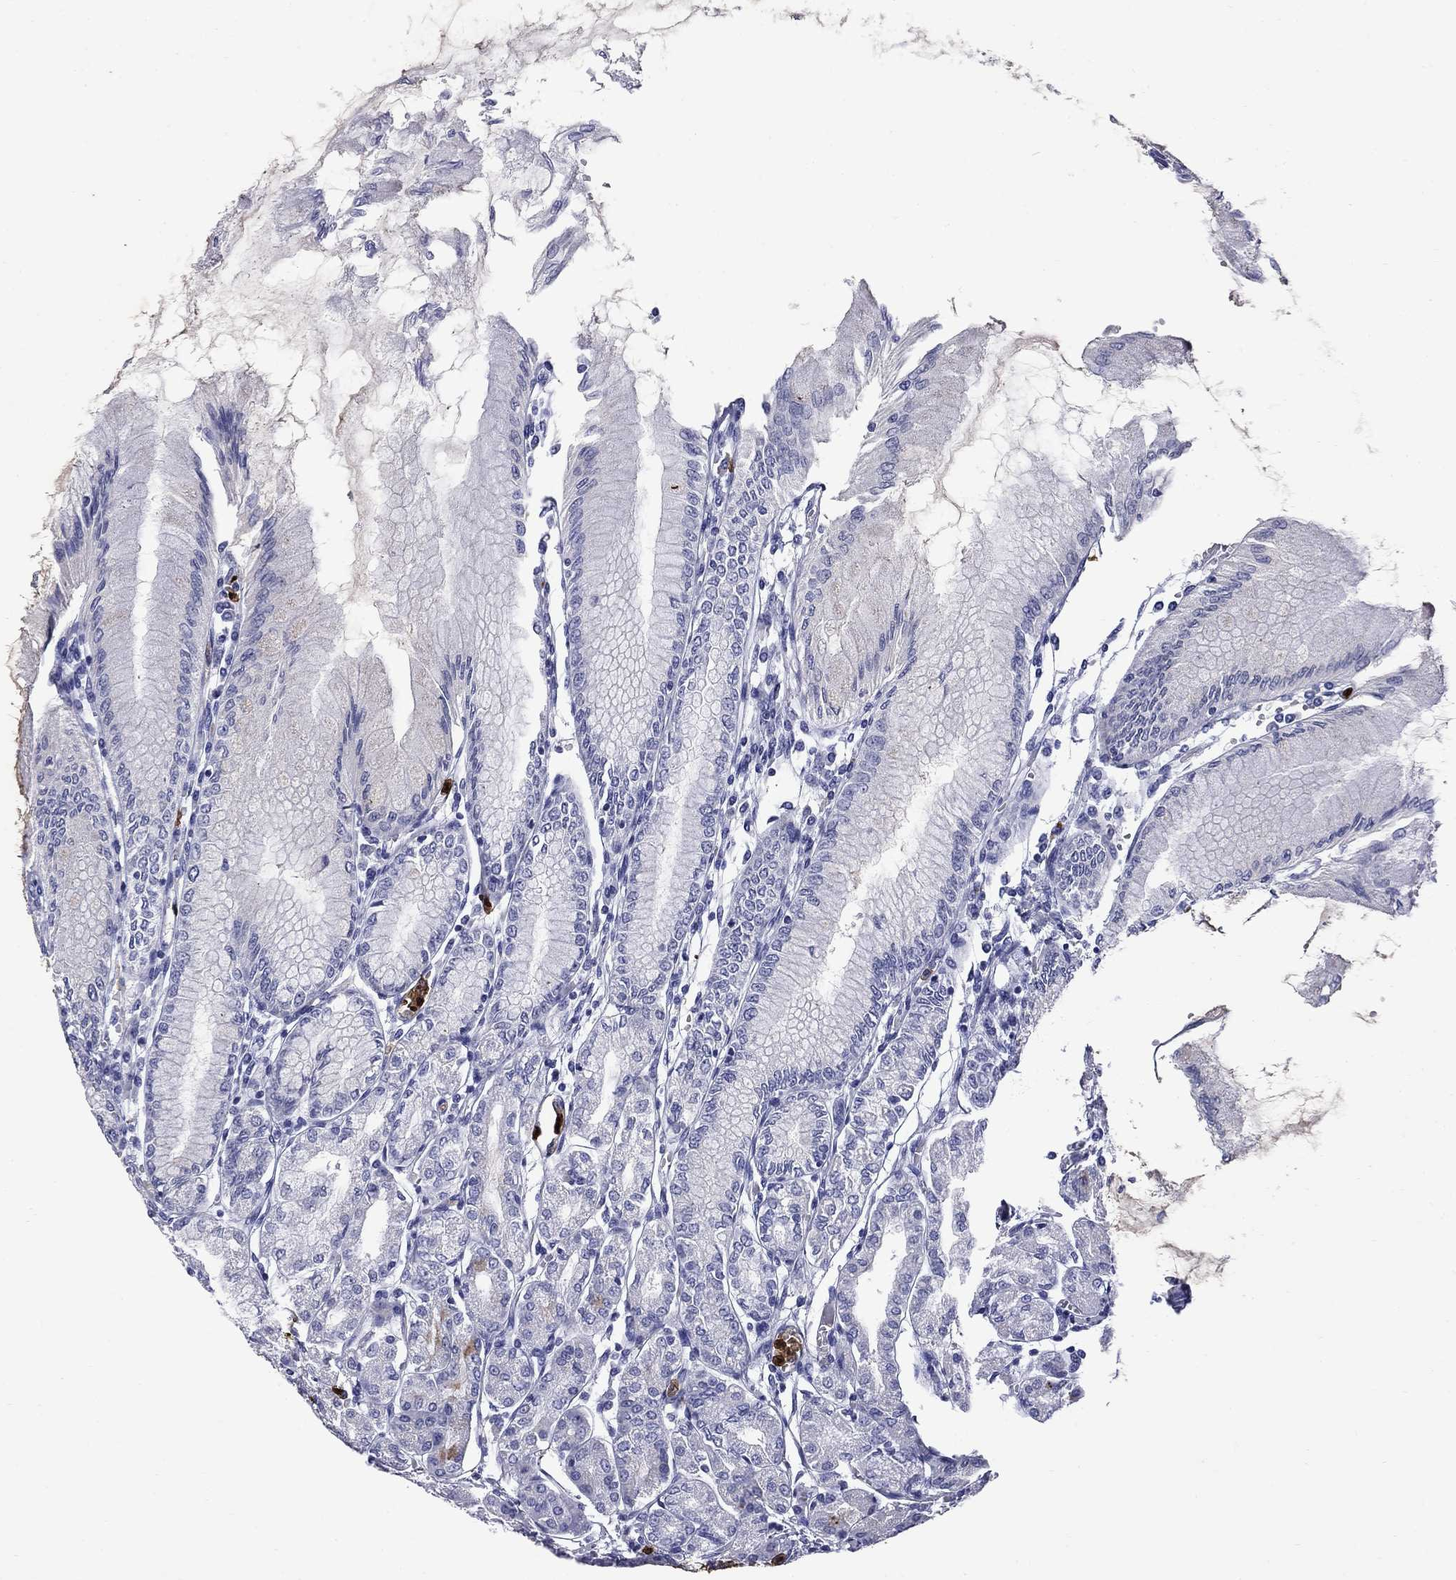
{"staining": {"intensity": "negative", "quantity": "none", "location": "none"}, "tissue": "stomach", "cell_type": "Glandular cells", "image_type": "normal", "snomed": [{"axis": "morphology", "description": "Normal tissue, NOS"}, {"axis": "topography", "description": "Skeletal muscle"}, {"axis": "topography", "description": "Stomach"}], "caption": "This is a photomicrograph of immunohistochemistry (IHC) staining of normal stomach, which shows no positivity in glandular cells. Brightfield microscopy of immunohistochemistry (IHC) stained with DAB (3,3'-diaminobenzidine) (brown) and hematoxylin (blue), captured at high magnification.", "gene": "TRIM29", "patient": {"sex": "female", "age": 57}}